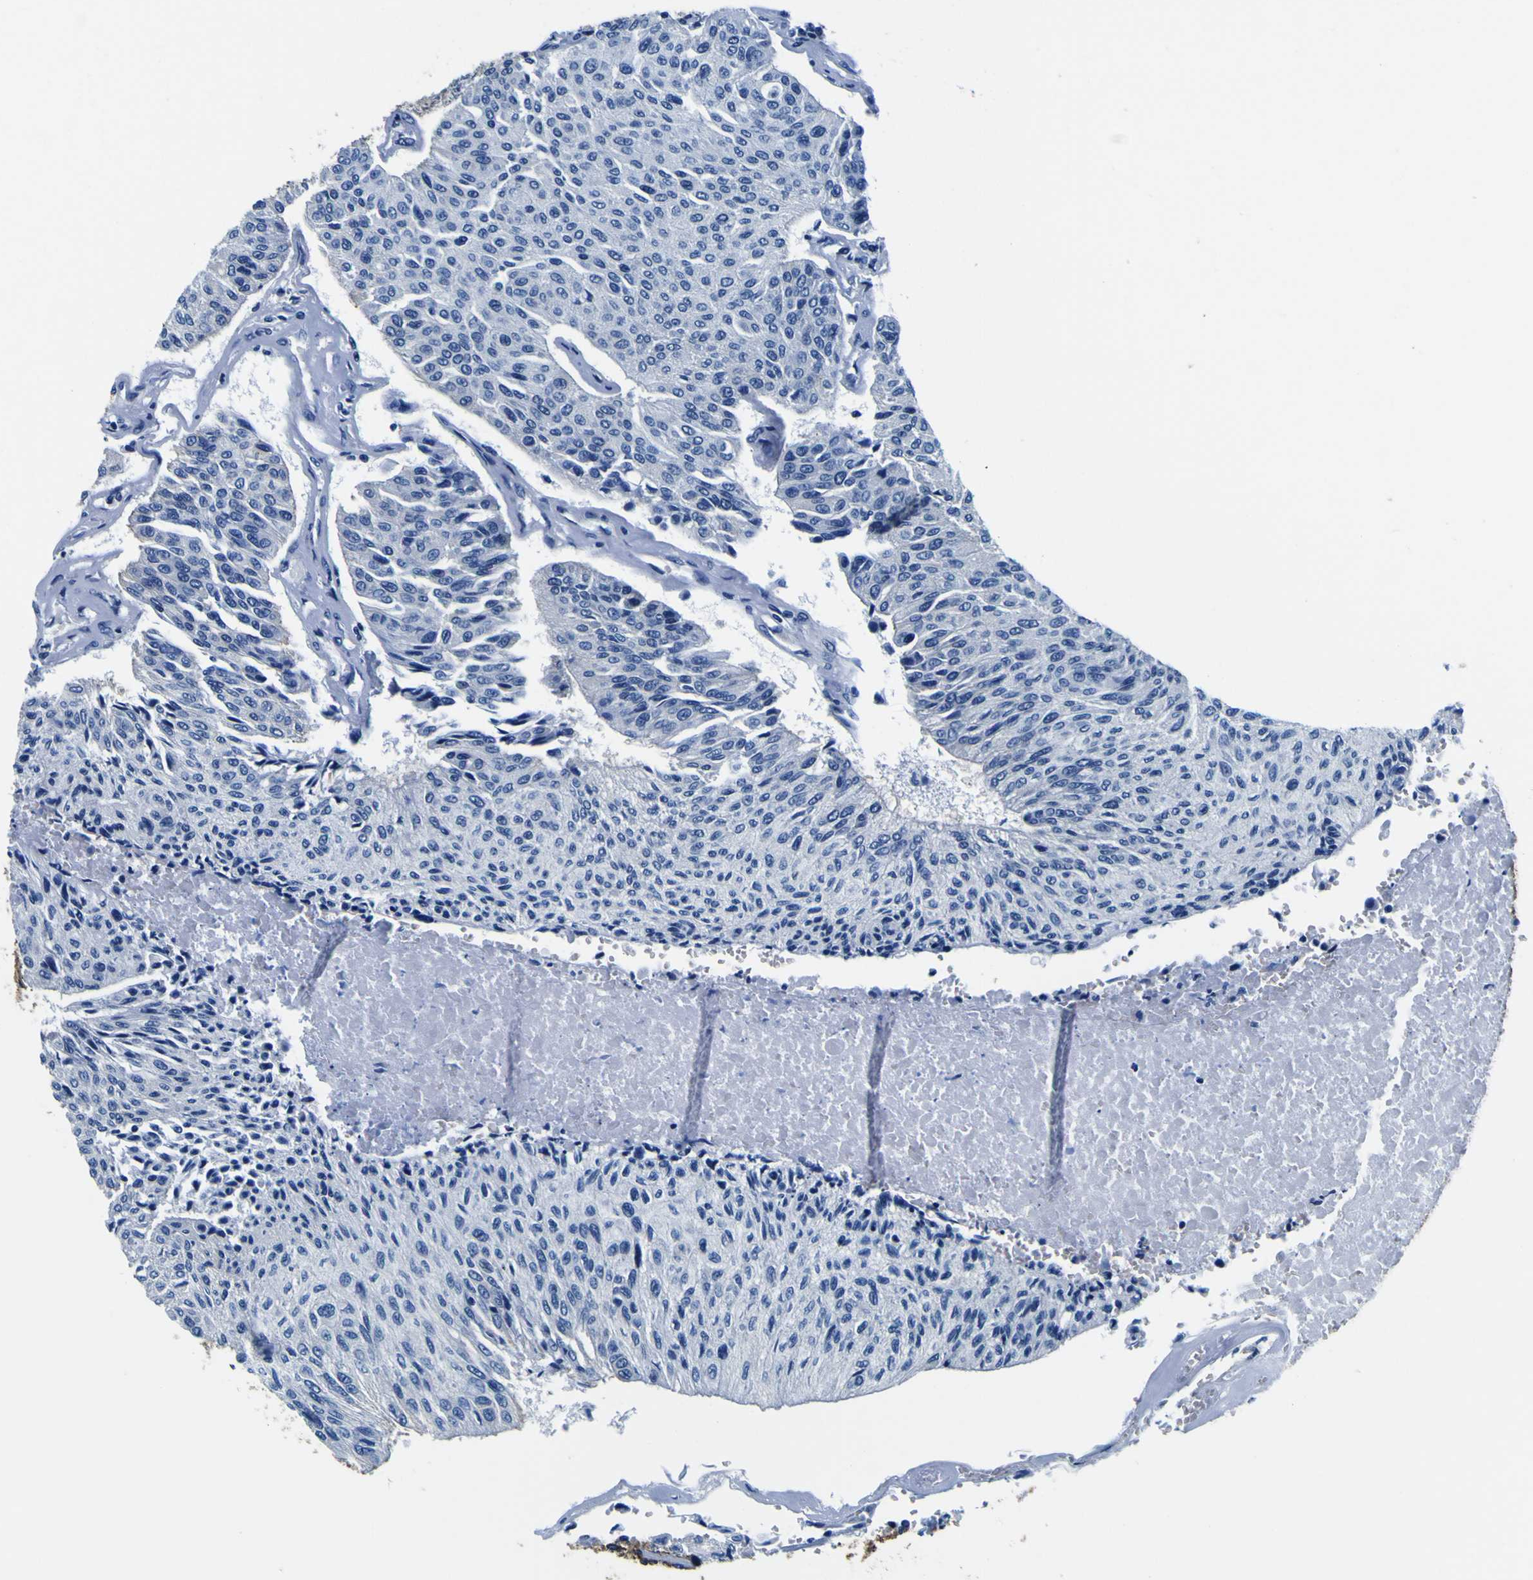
{"staining": {"intensity": "negative", "quantity": "none", "location": "none"}, "tissue": "urothelial cancer", "cell_type": "Tumor cells", "image_type": "cancer", "snomed": [{"axis": "morphology", "description": "Urothelial carcinoma, High grade"}, {"axis": "topography", "description": "Urinary bladder"}], "caption": "IHC of urothelial carcinoma (high-grade) shows no expression in tumor cells.", "gene": "TUBA1B", "patient": {"sex": "male", "age": 66}}